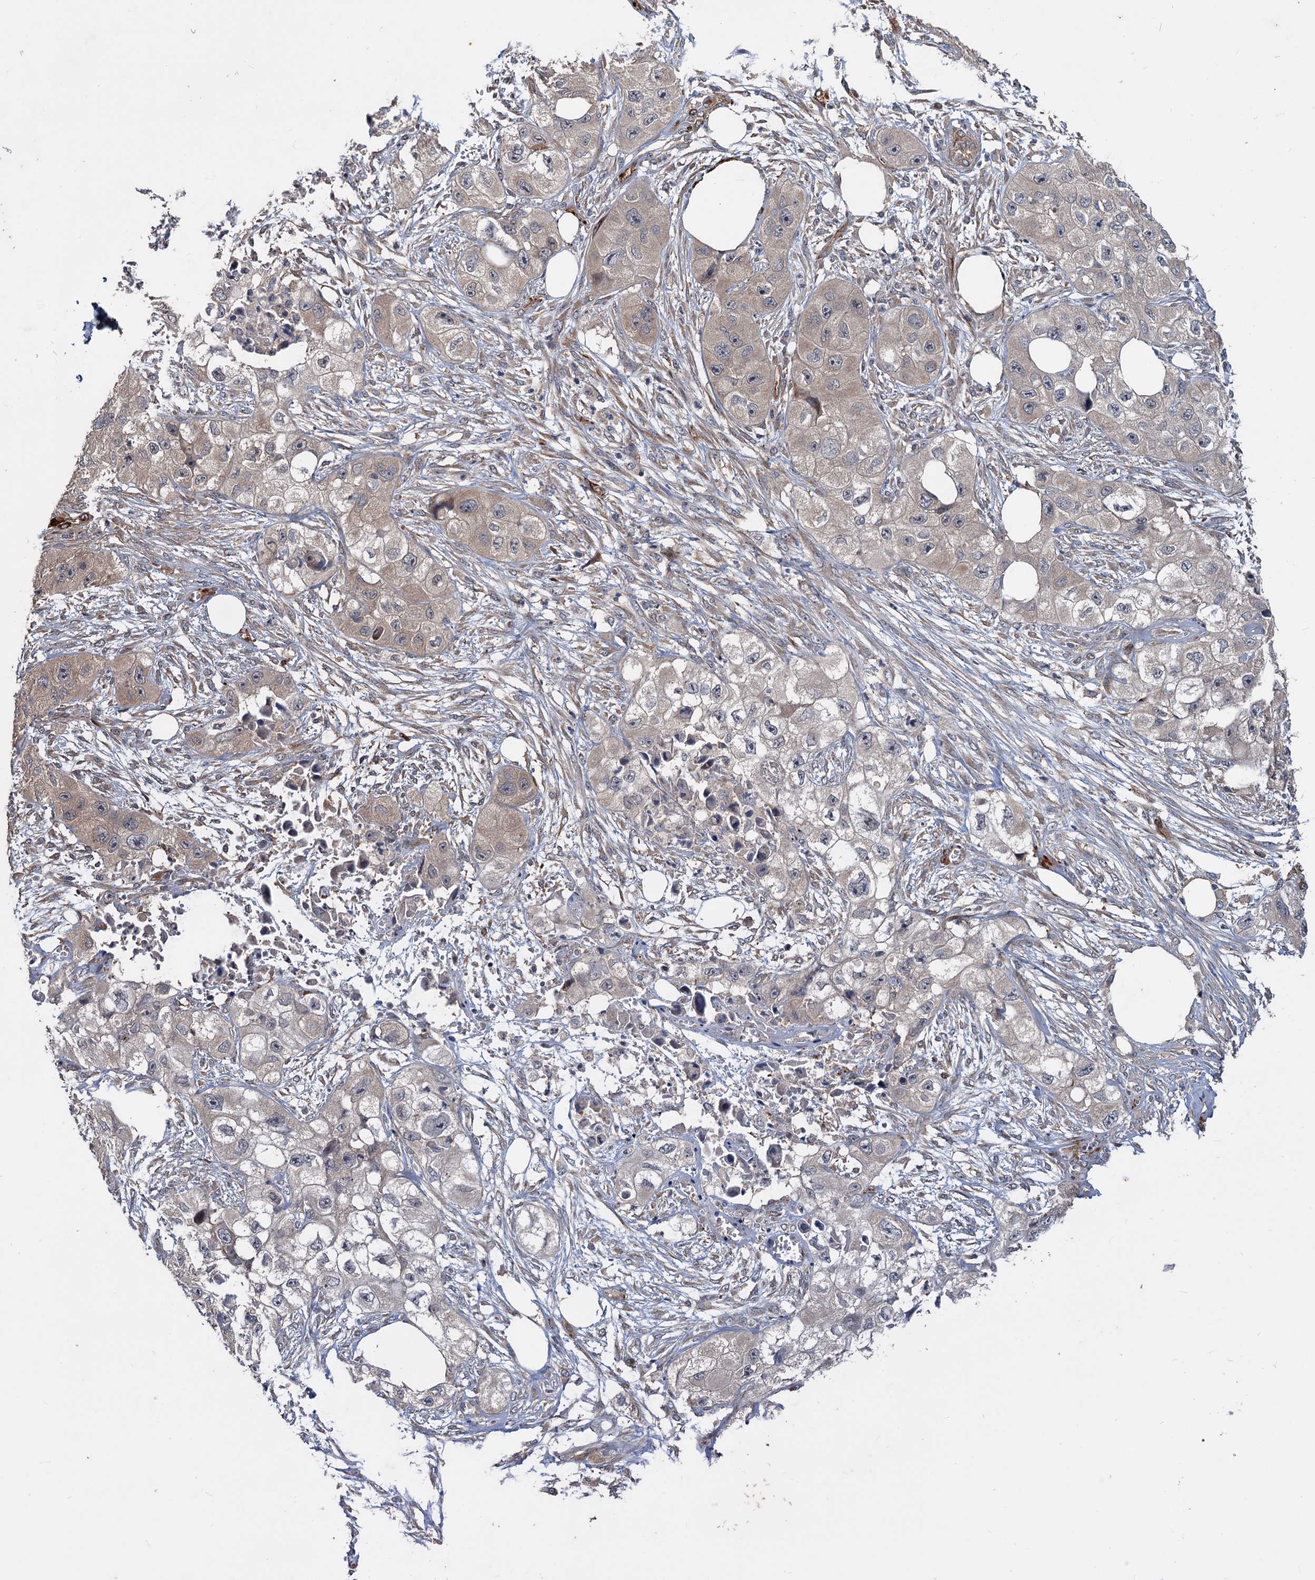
{"staining": {"intensity": "weak", "quantity": "25%-75%", "location": "cytoplasmic/membranous"}, "tissue": "skin cancer", "cell_type": "Tumor cells", "image_type": "cancer", "snomed": [{"axis": "morphology", "description": "Squamous cell carcinoma, NOS"}, {"axis": "topography", "description": "Skin"}, {"axis": "topography", "description": "Subcutis"}], "caption": "There is low levels of weak cytoplasmic/membranous expression in tumor cells of skin cancer, as demonstrated by immunohistochemical staining (brown color).", "gene": "PKN2", "patient": {"sex": "male", "age": 73}}